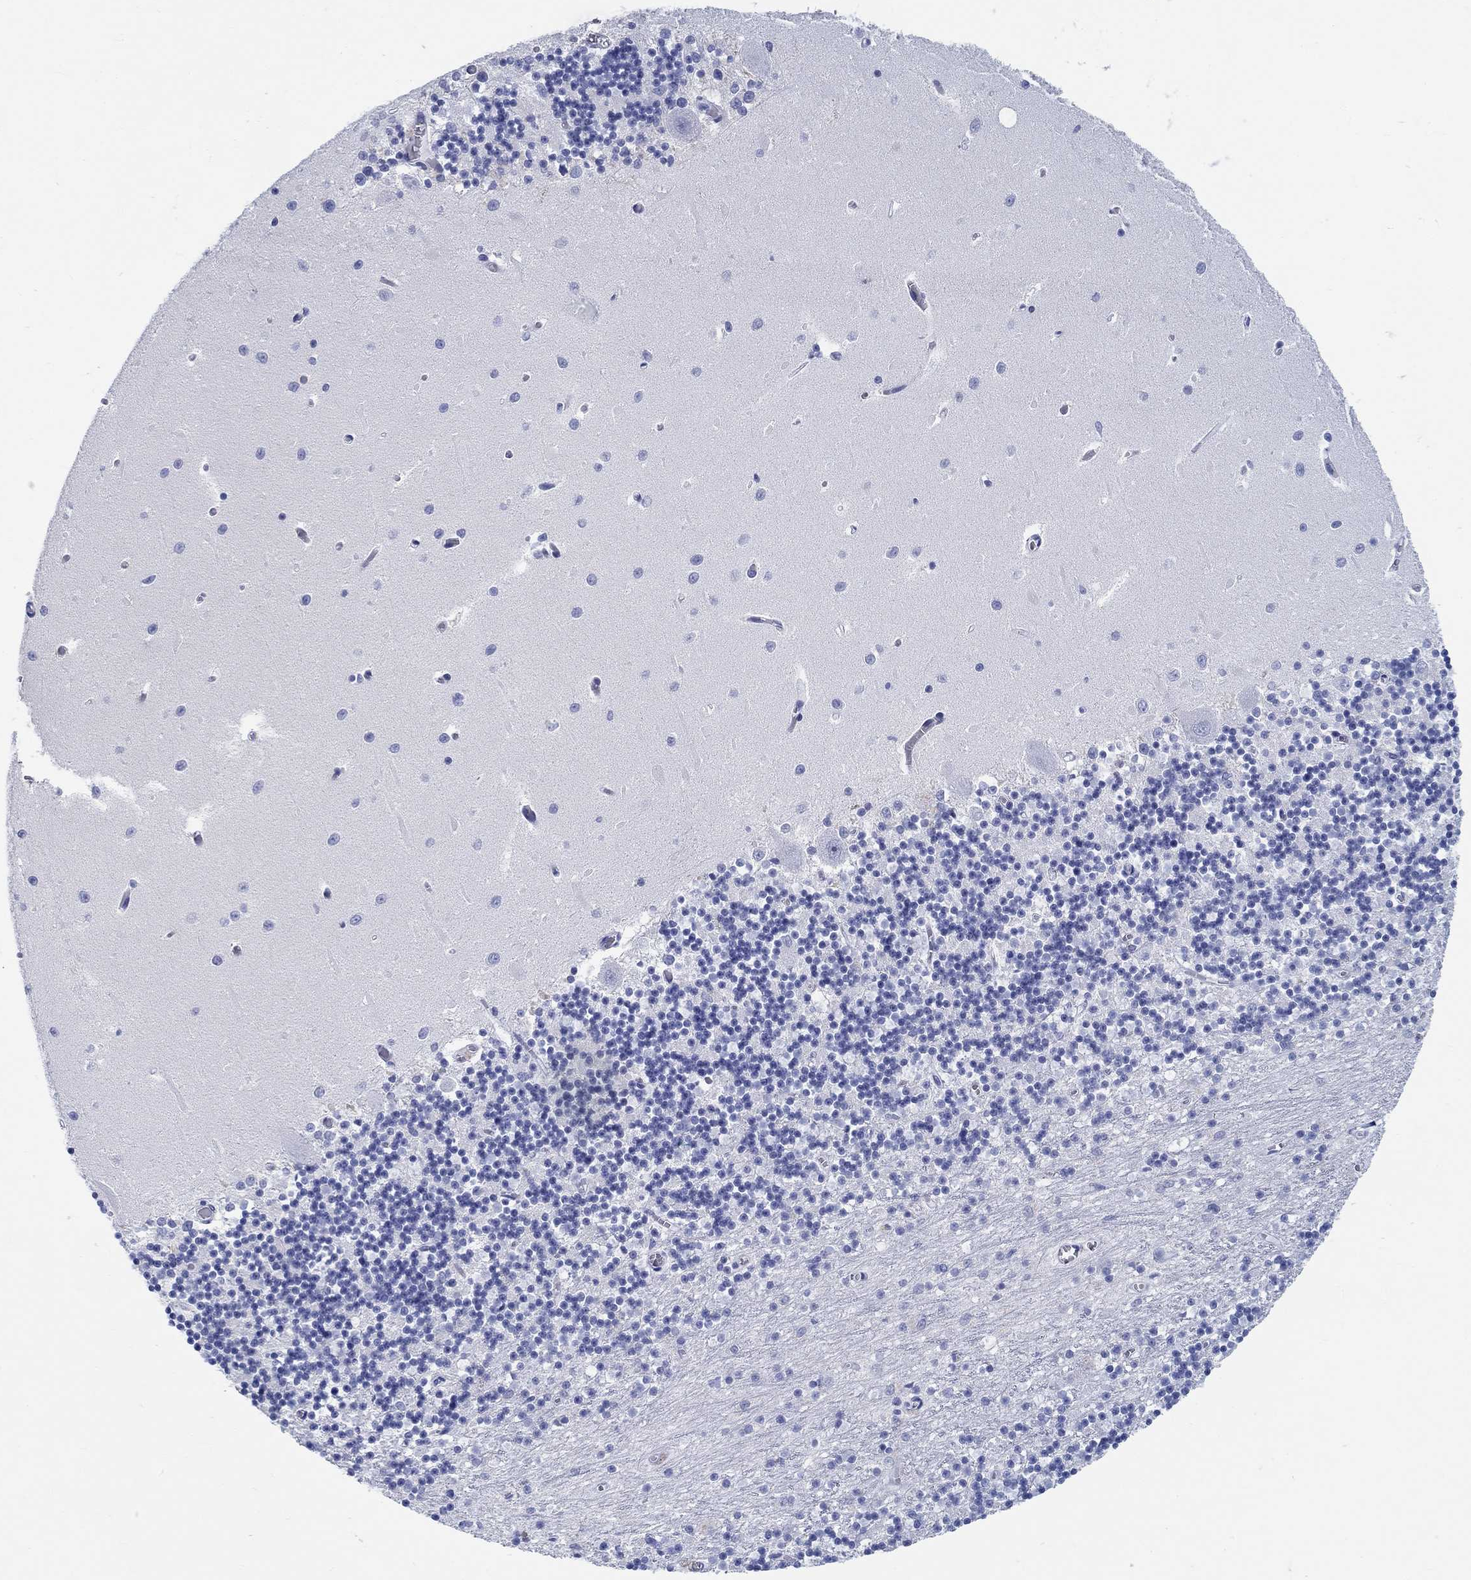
{"staining": {"intensity": "negative", "quantity": "none", "location": "none"}, "tissue": "cerebellum", "cell_type": "Cells in granular layer", "image_type": "normal", "snomed": [{"axis": "morphology", "description": "Normal tissue, NOS"}, {"axis": "topography", "description": "Cerebellum"}], "caption": "DAB immunohistochemical staining of normal cerebellum shows no significant positivity in cells in granular layer. Nuclei are stained in blue.", "gene": "RD3L", "patient": {"sex": "female", "age": 64}}